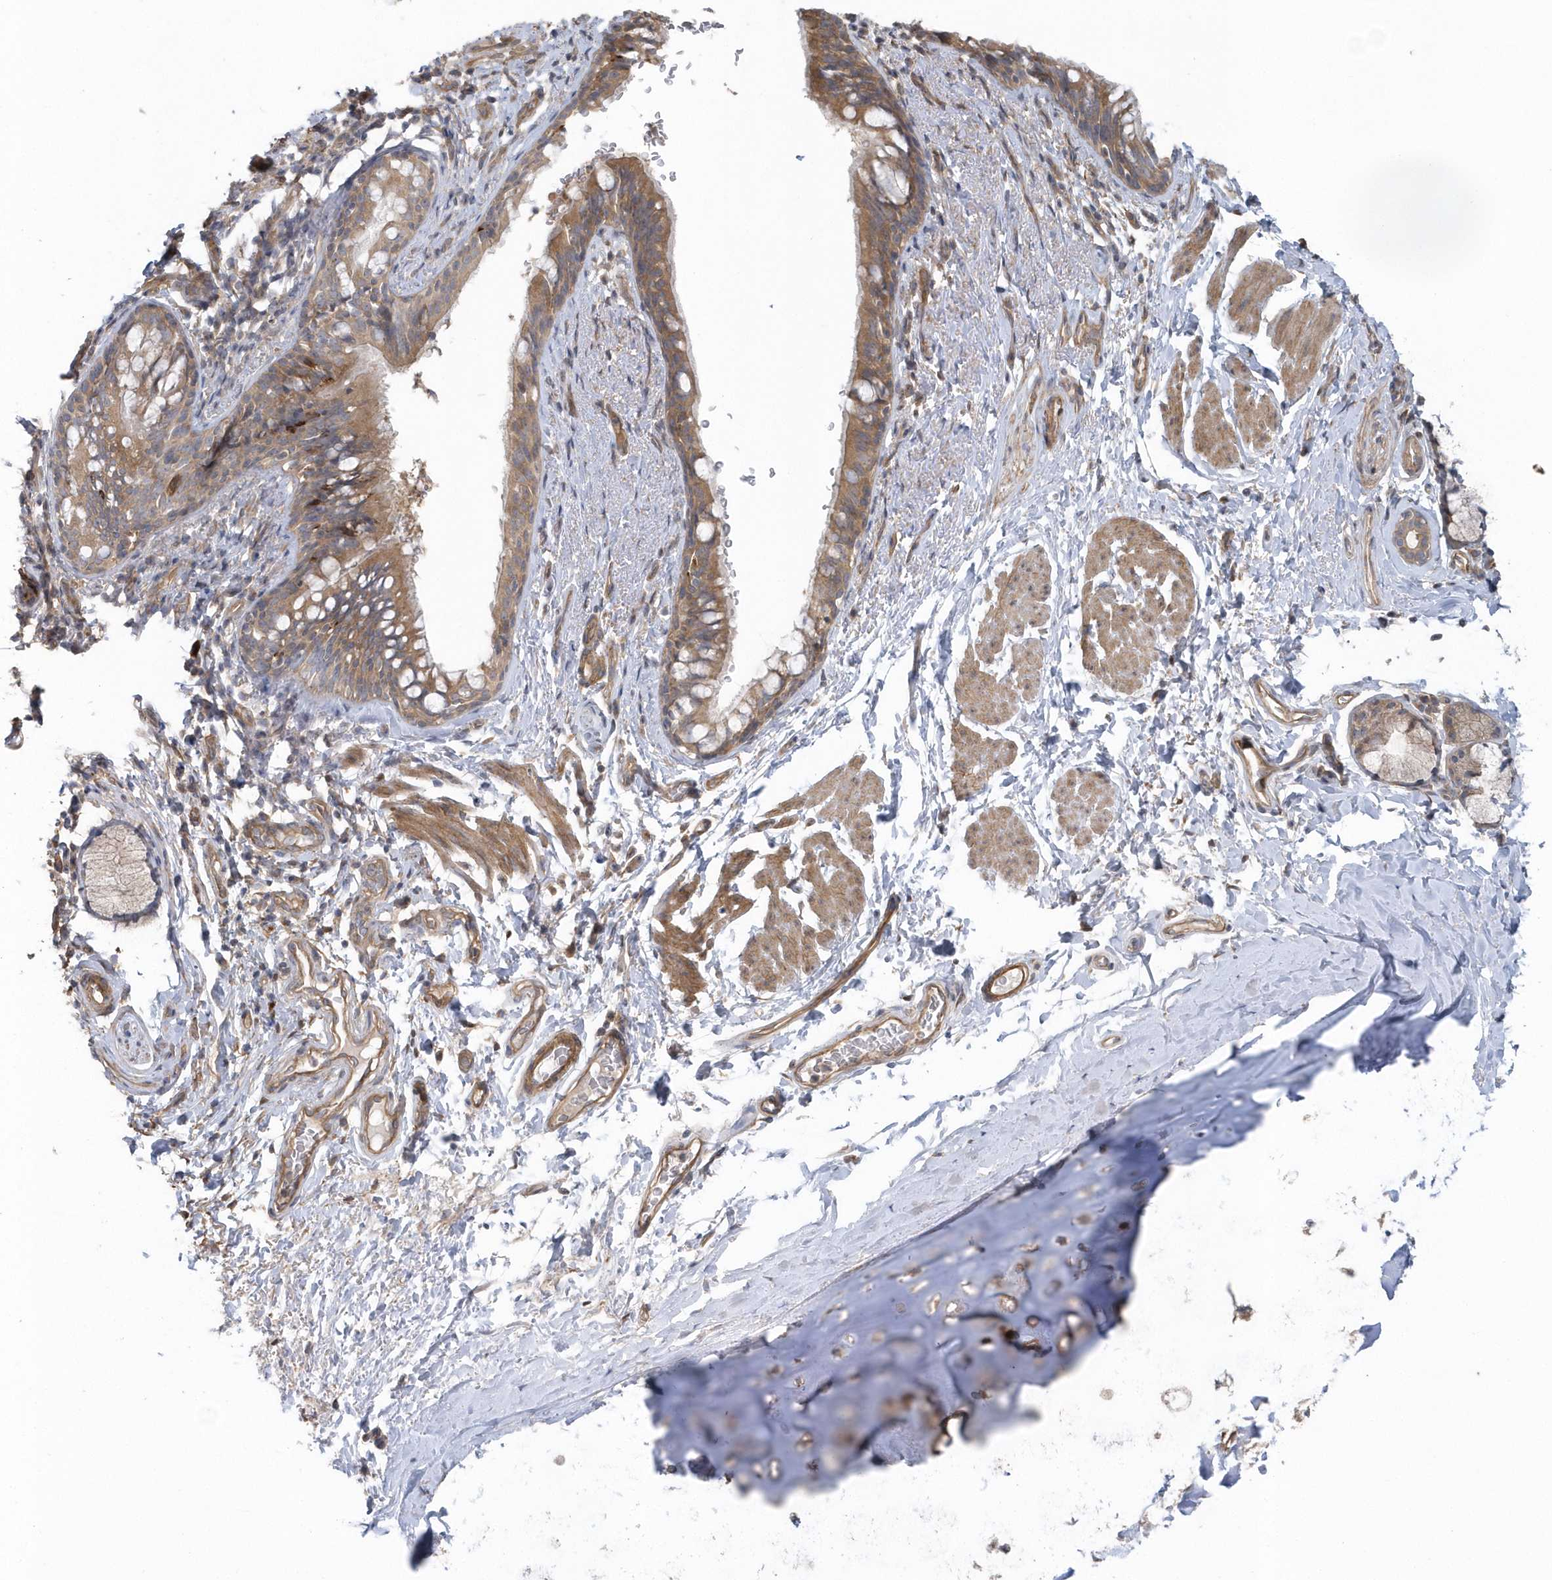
{"staining": {"intensity": "moderate", "quantity": ">75%", "location": "cytoplasmic/membranous"}, "tissue": "bronchus", "cell_type": "Respiratory epithelial cells", "image_type": "normal", "snomed": [{"axis": "morphology", "description": "Normal tissue, NOS"}, {"axis": "topography", "description": "Cartilage tissue"}, {"axis": "topography", "description": "Bronchus"}], "caption": "Moderate cytoplasmic/membranous protein expression is present in about >75% of respiratory epithelial cells in bronchus.", "gene": "ACTR1A", "patient": {"sex": "female", "age": 36}}